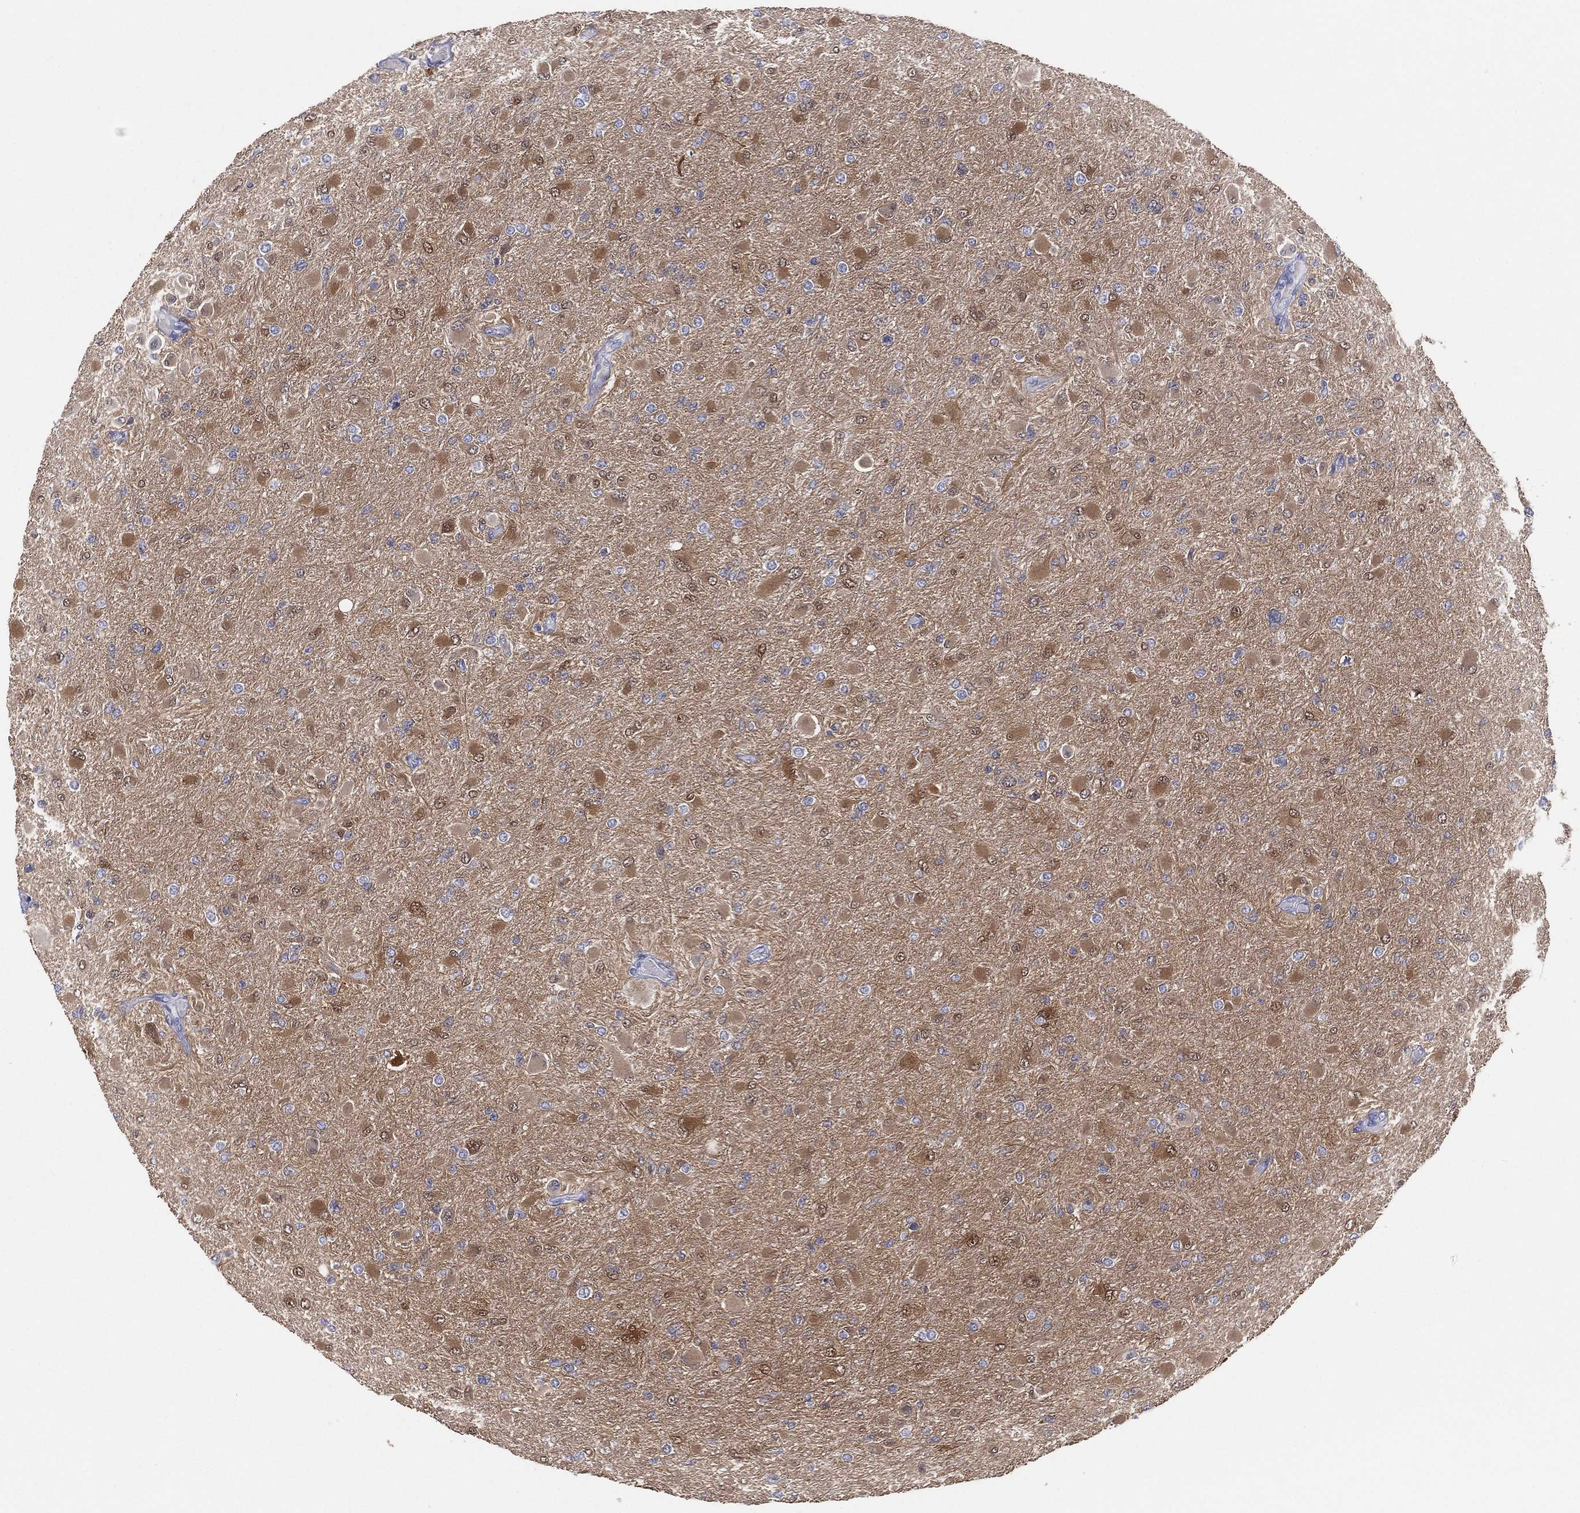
{"staining": {"intensity": "moderate", "quantity": "25%-75%", "location": "nuclear"}, "tissue": "glioma", "cell_type": "Tumor cells", "image_type": "cancer", "snomed": [{"axis": "morphology", "description": "Glioma, malignant, High grade"}, {"axis": "topography", "description": "Cerebral cortex"}], "caption": "Brown immunohistochemical staining in human high-grade glioma (malignant) demonstrates moderate nuclear staining in about 25%-75% of tumor cells.", "gene": "DDAH1", "patient": {"sex": "female", "age": 36}}